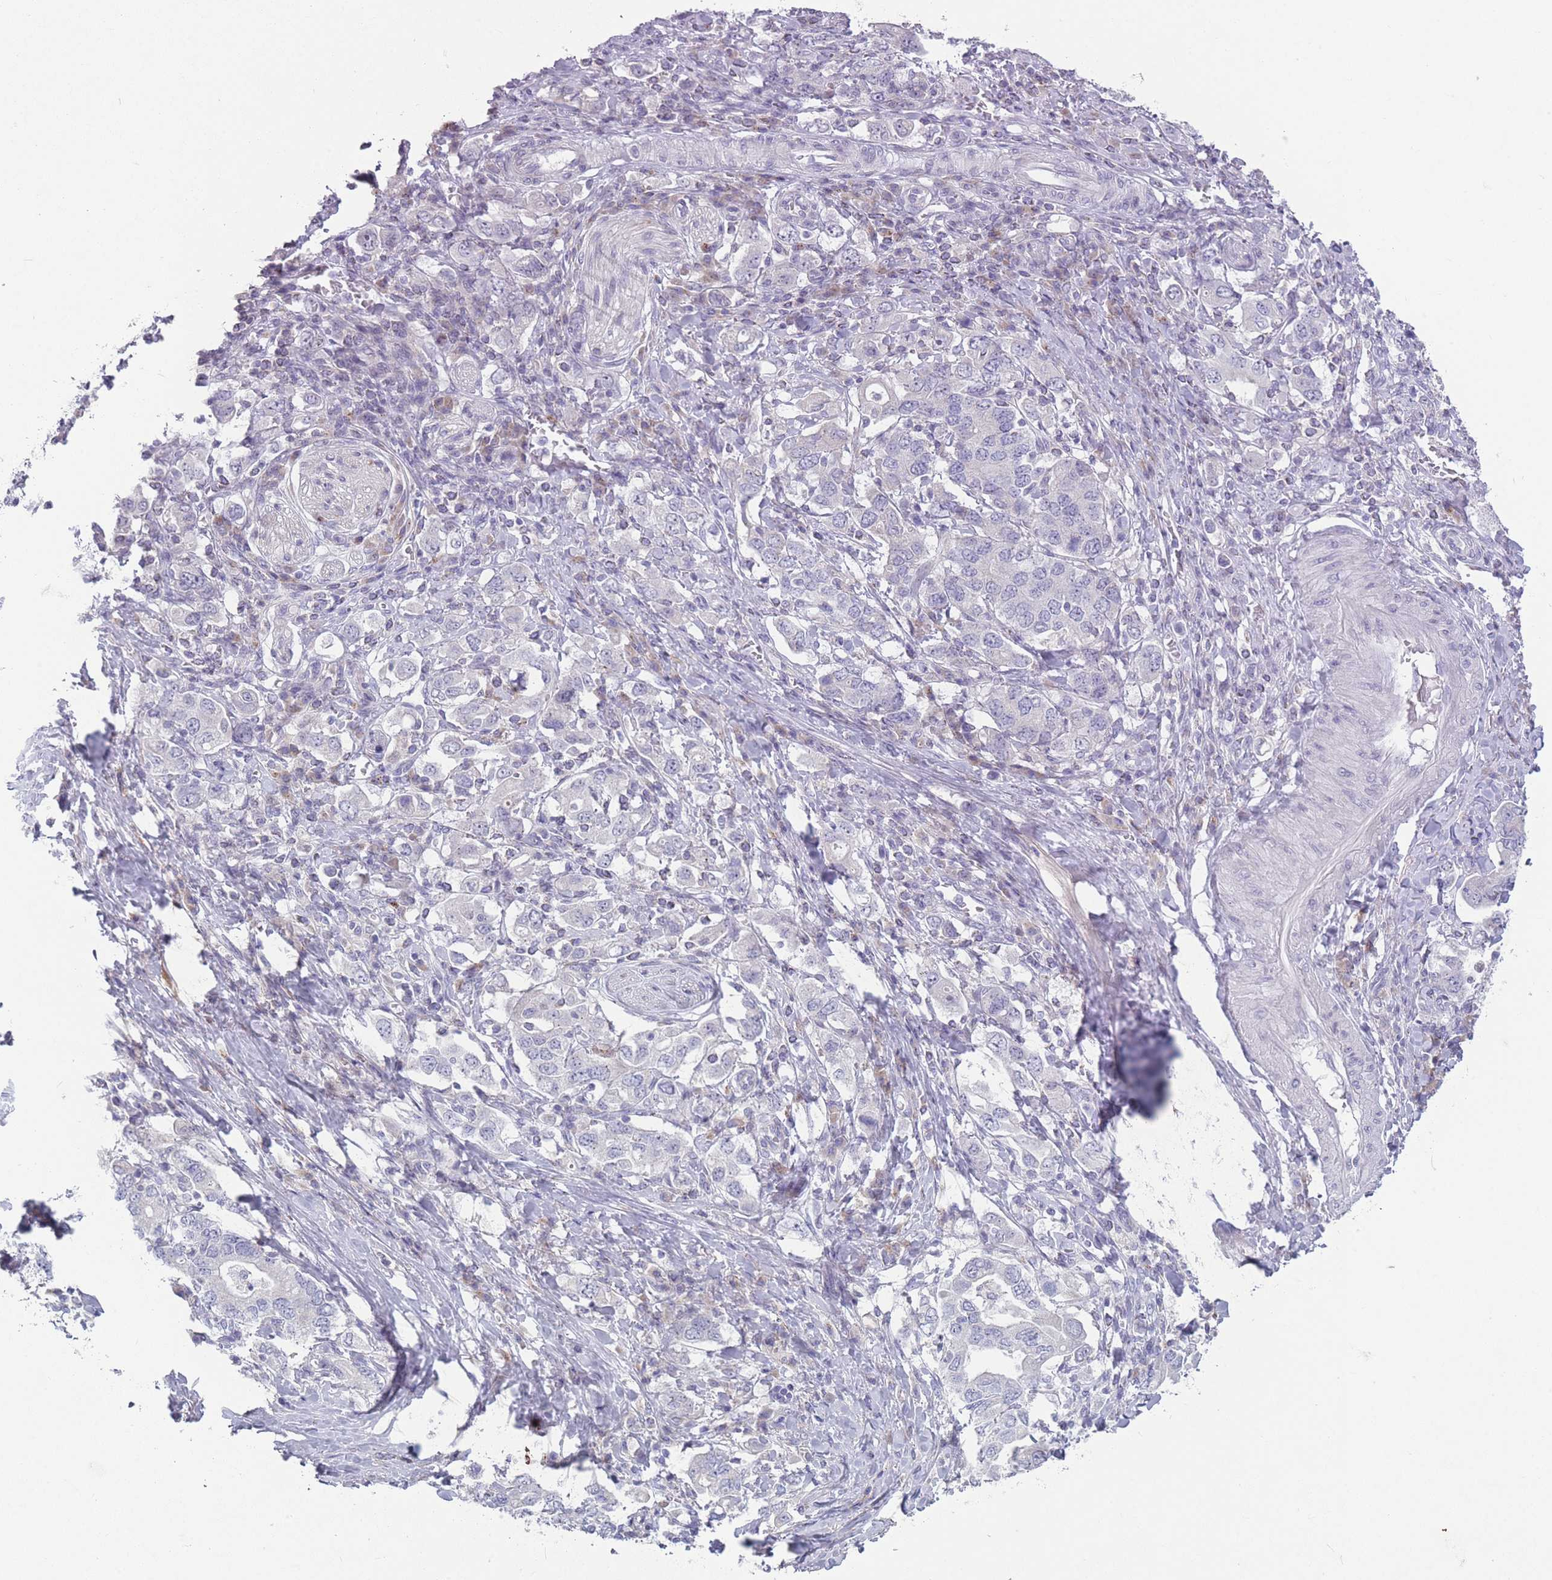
{"staining": {"intensity": "negative", "quantity": "none", "location": "none"}, "tissue": "stomach cancer", "cell_type": "Tumor cells", "image_type": "cancer", "snomed": [{"axis": "morphology", "description": "Adenocarcinoma, NOS"}, {"axis": "topography", "description": "Stomach, upper"}, {"axis": "topography", "description": "Stomach"}], "caption": "Stomach cancer (adenocarcinoma) was stained to show a protein in brown. There is no significant expression in tumor cells. Nuclei are stained in blue.", "gene": "PAIP2B", "patient": {"sex": "male", "age": 62}}